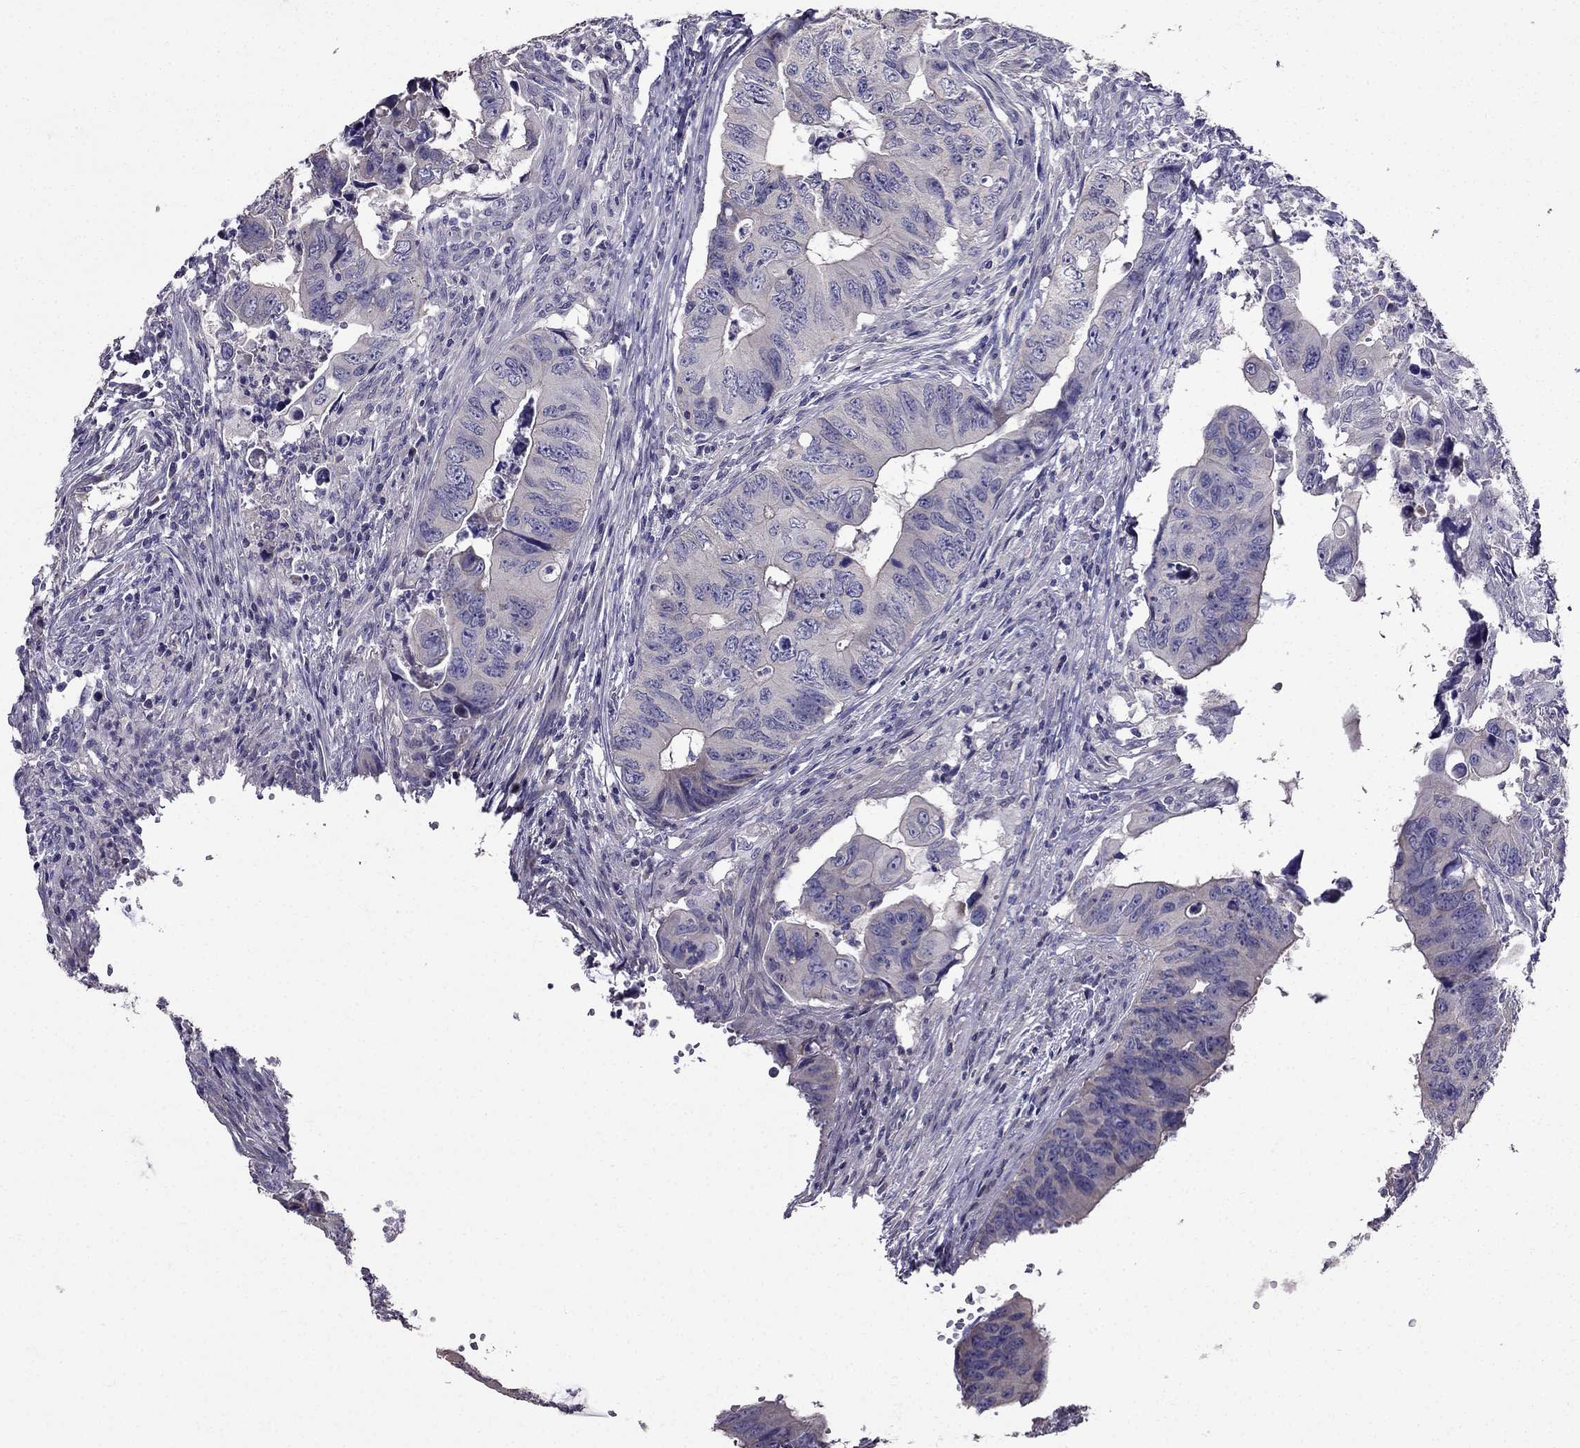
{"staining": {"intensity": "negative", "quantity": "none", "location": "none"}, "tissue": "colorectal cancer", "cell_type": "Tumor cells", "image_type": "cancer", "snomed": [{"axis": "morphology", "description": "Adenocarcinoma, NOS"}, {"axis": "topography", "description": "Colon"}], "caption": "Photomicrograph shows no protein expression in tumor cells of colorectal adenocarcinoma tissue. (Stains: DAB (3,3'-diaminobenzidine) IHC with hematoxylin counter stain, Microscopy: brightfield microscopy at high magnification).", "gene": "AS3MT", "patient": {"sex": "female", "age": 82}}